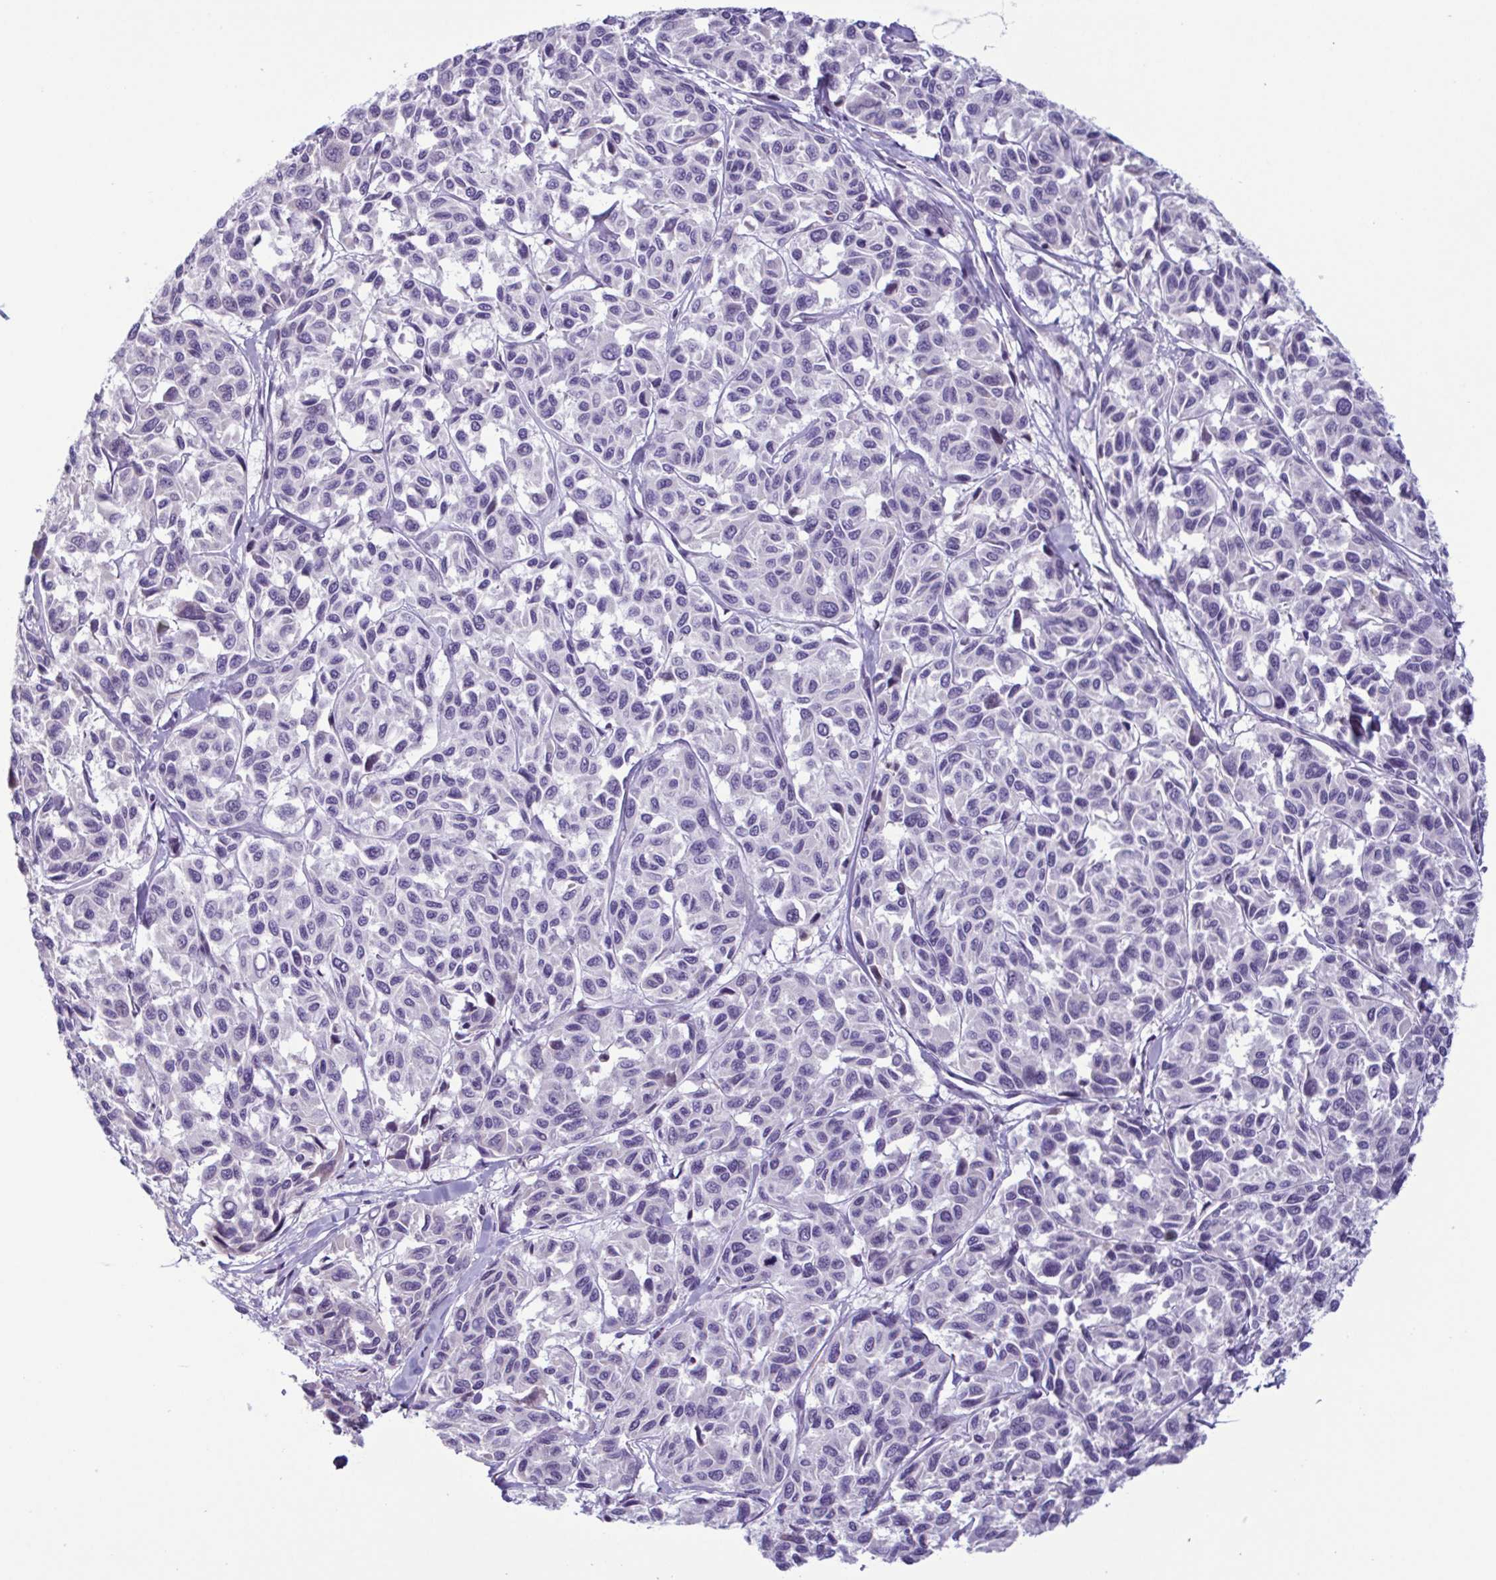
{"staining": {"intensity": "negative", "quantity": "none", "location": "none"}, "tissue": "melanoma", "cell_type": "Tumor cells", "image_type": "cancer", "snomed": [{"axis": "morphology", "description": "Malignant melanoma, NOS"}, {"axis": "topography", "description": "Skin"}], "caption": "A high-resolution photomicrograph shows IHC staining of malignant melanoma, which displays no significant expression in tumor cells.", "gene": "IRF1", "patient": {"sex": "female", "age": 66}}